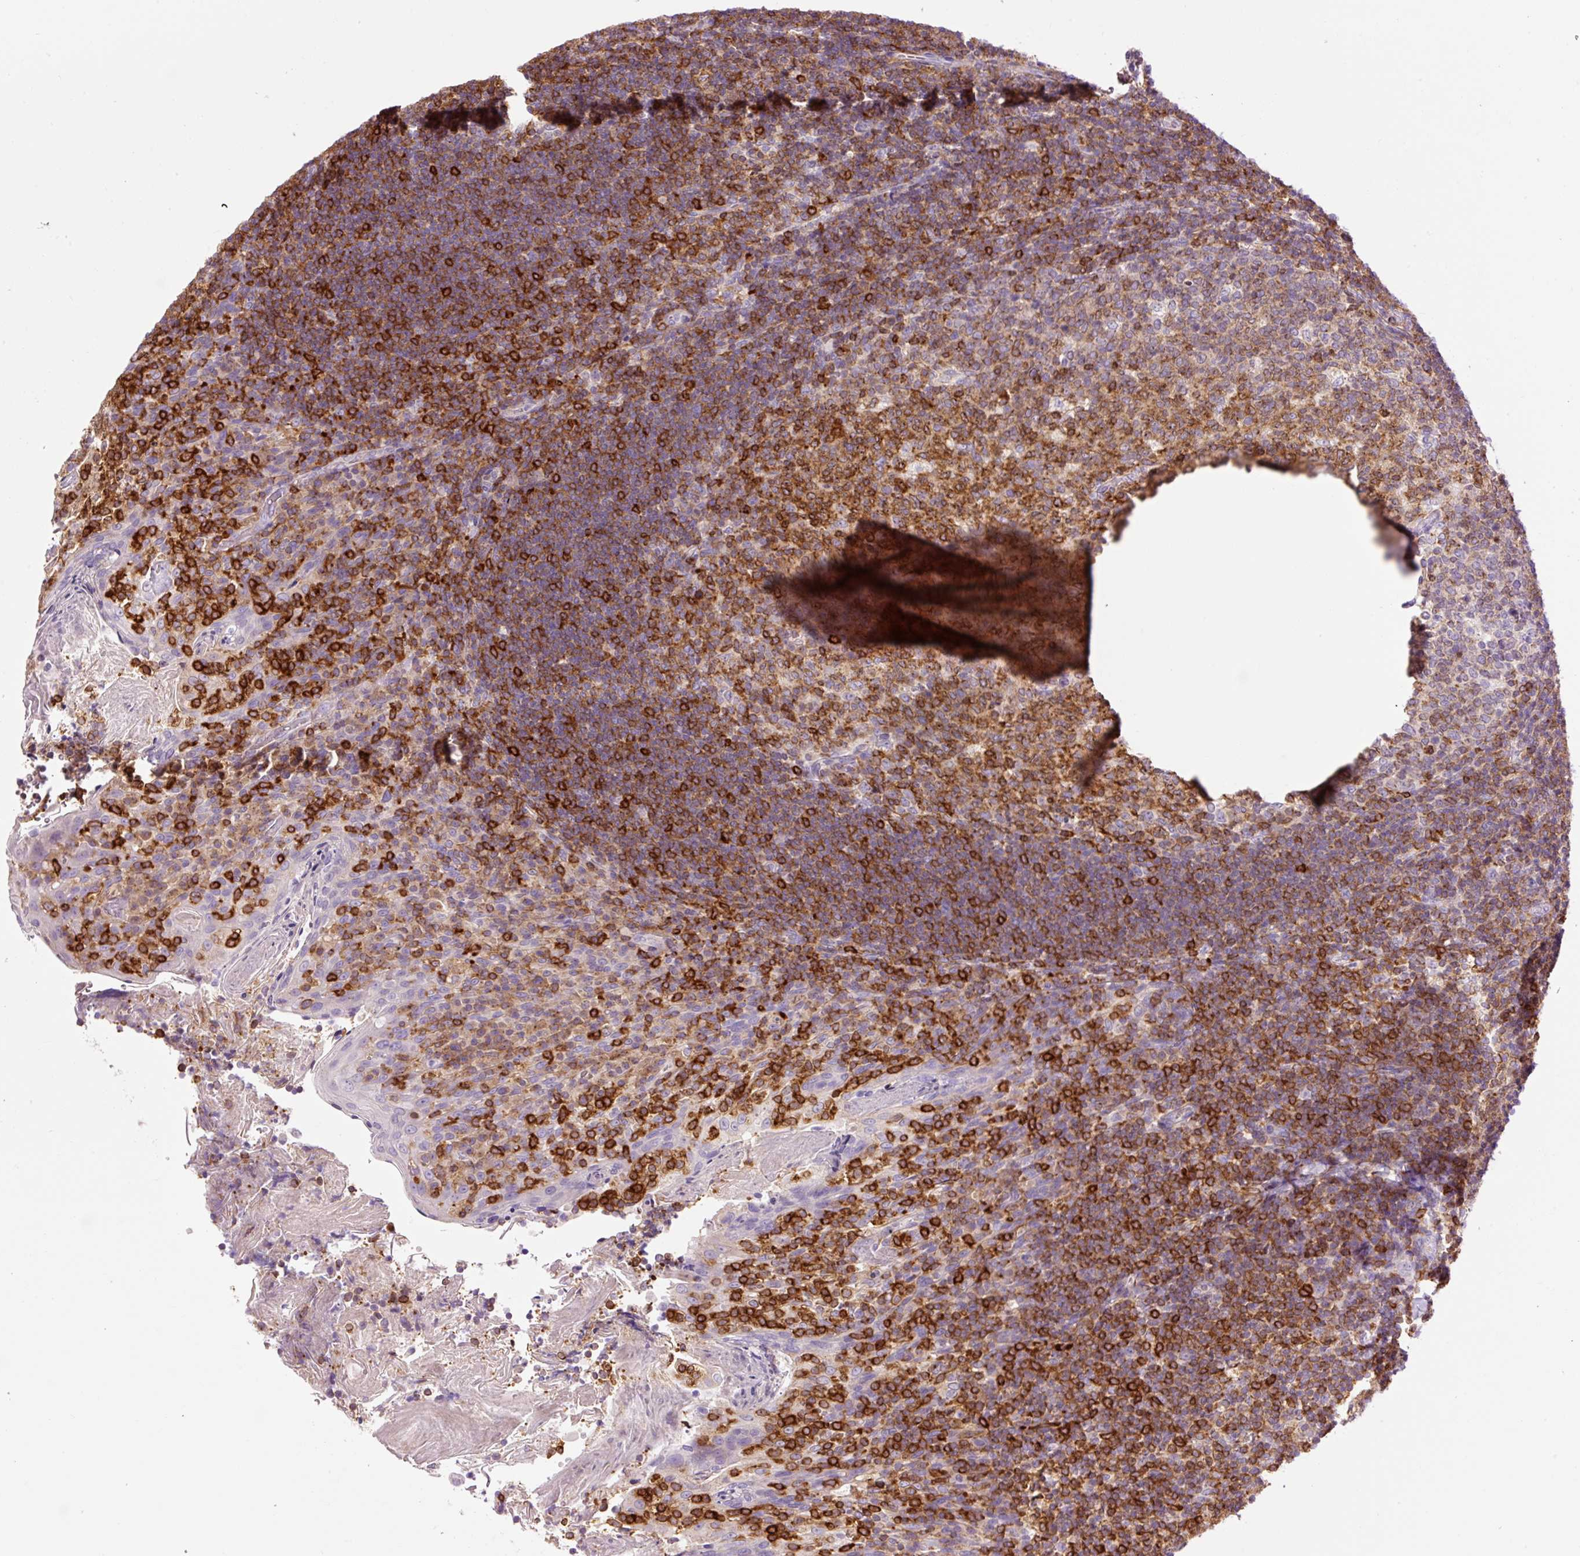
{"staining": {"intensity": "strong", "quantity": "25%-75%", "location": "cytoplasmic/membranous"}, "tissue": "tonsil", "cell_type": "Germinal center cells", "image_type": "normal", "snomed": [{"axis": "morphology", "description": "Normal tissue, NOS"}, {"axis": "topography", "description": "Tonsil"}], "caption": "Immunohistochemistry (DAB) staining of normal human tonsil shows strong cytoplasmic/membranous protein positivity in approximately 25%-75% of germinal center cells.", "gene": "CD83", "patient": {"sex": "female", "age": 10}}